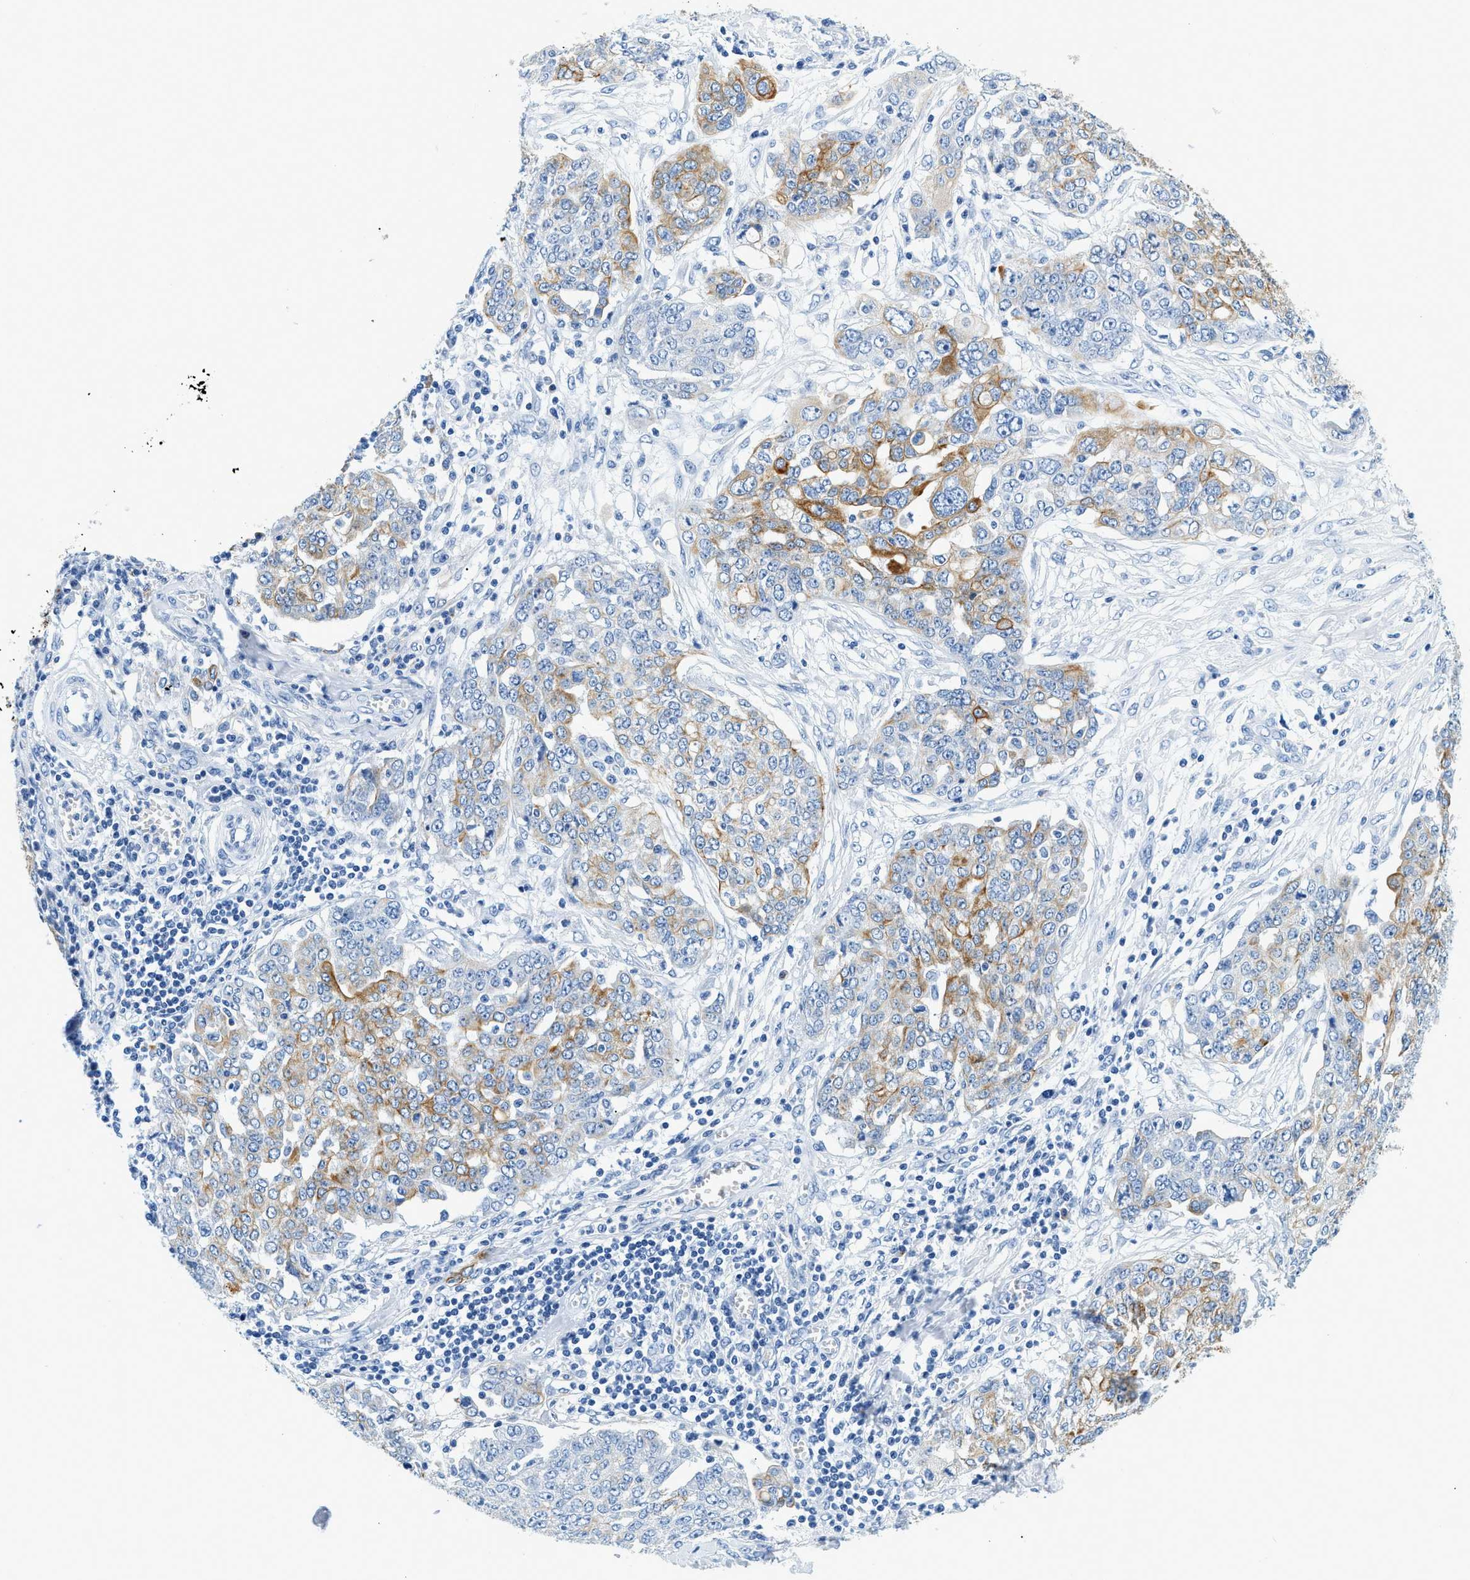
{"staining": {"intensity": "moderate", "quantity": "25%-75%", "location": "cytoplasmic/membranous"}, "tissue": "ovarian cancer", "cell_type": "Tumor cells", "image_type": "cancer", "snomed": [{"axis": "morphology", "description": "Cystadenocarcinoma, serous, NOS"}, {"axis": "topography", "description": "Soft tissue"}, {"axis": "topography", "description": "Ovary"}], "caption": "This image shows immunohistochemistry (IHC) staining of human ovarian cancer (serous cystadenocarcinoma), with medium moderate cytoplasmic/membranous expression in approximately 25%-75% of tumor cells.", "gene": "STXBP2", "patient": {"sex": "female", "age": 57}}